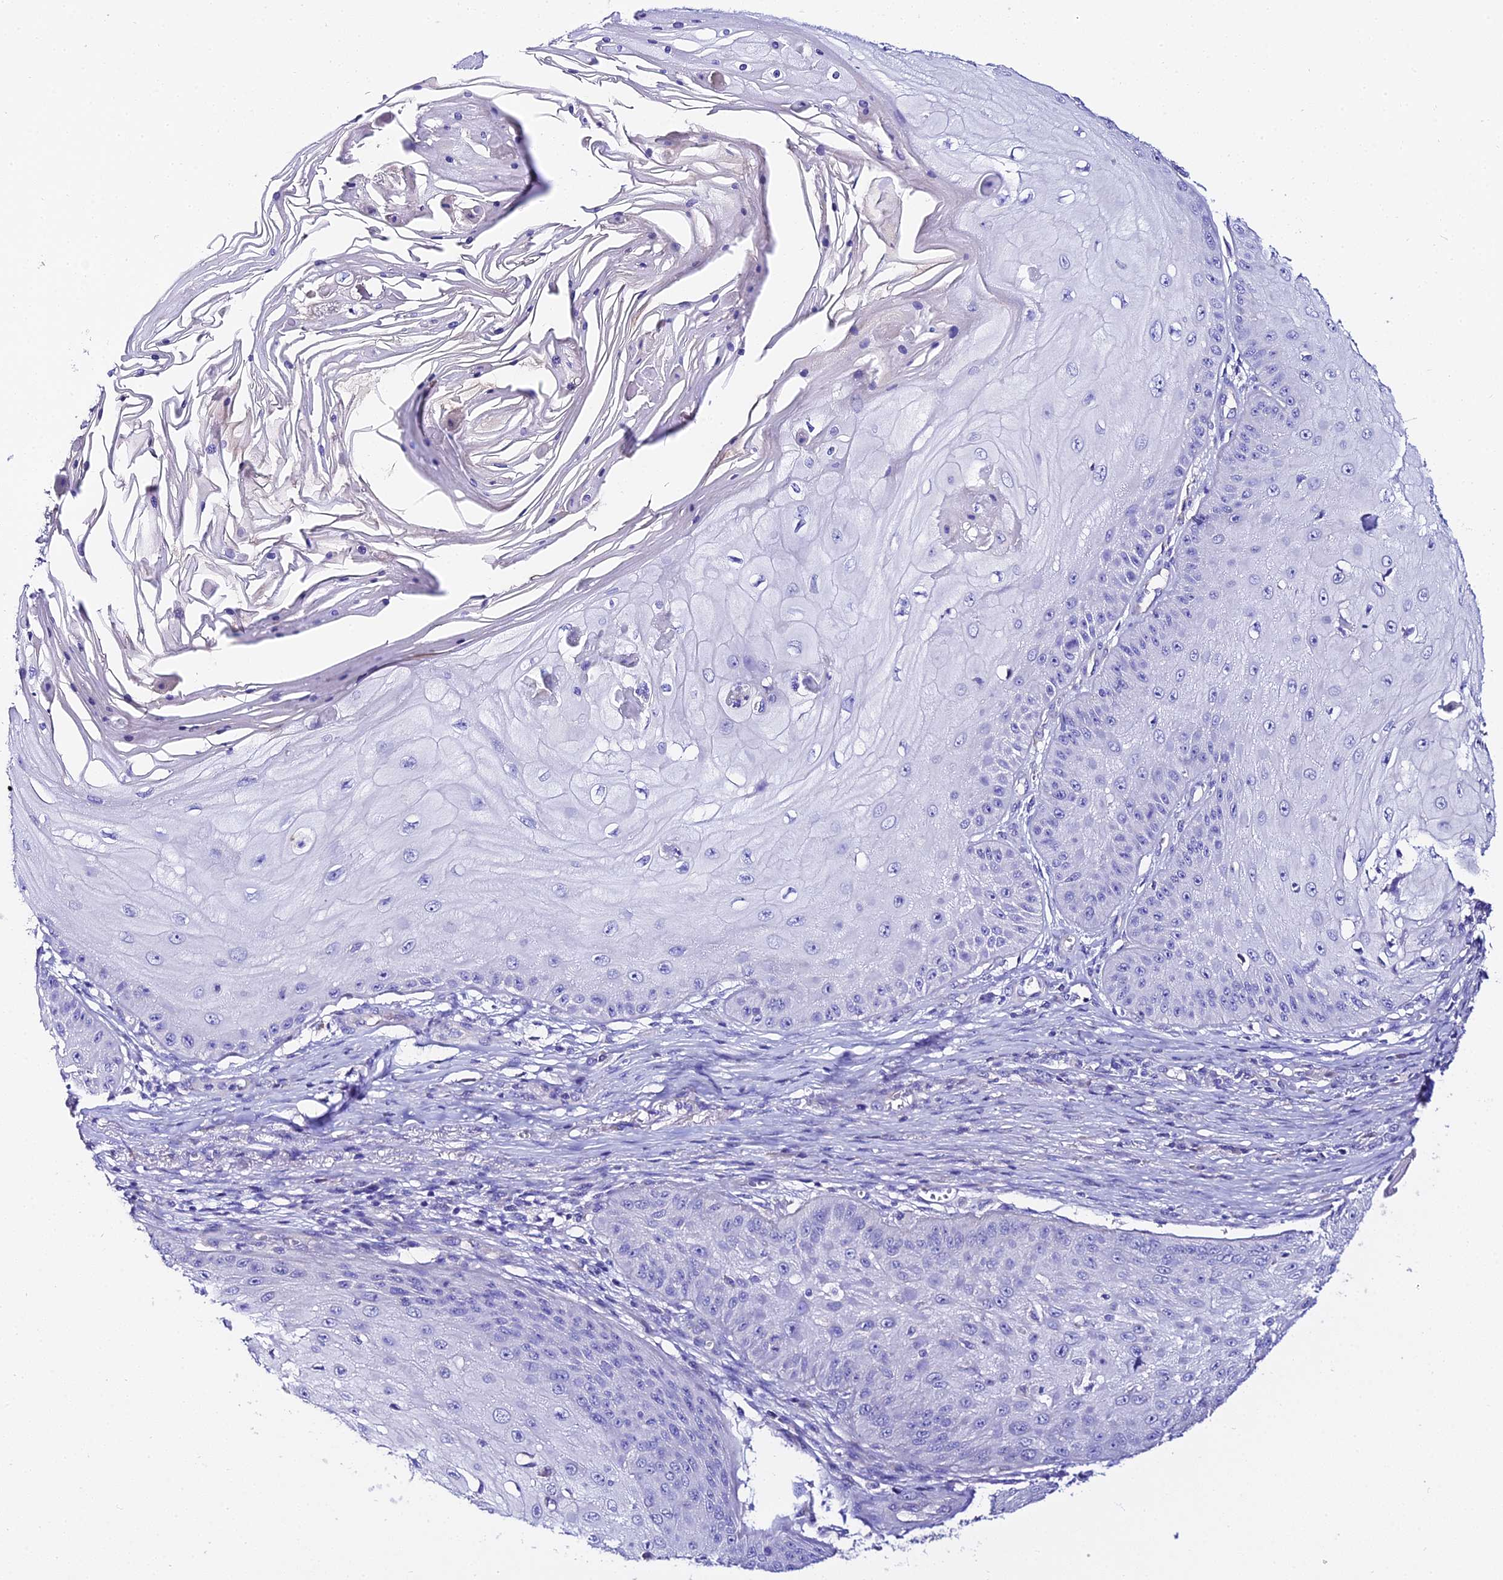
{"staining": {"intensity": "negative", "quantity": "none", "location": "none"}, "tissue": "skin cancer", "cell_type": "Tumor cells", "image_type": "cancer", "snomed": [{"axis": "morphology", "description": "Squamous cell carcinoma, NOS"}, {"axis": "topography", "description": "Skin"}], "caption": "This micrograph is of skin cancer stained with immunohistochemistry to label a protein in brown with the nuclei are counter-stained blue. There is no expression in tumor cells.", "gene": "TMEM117", "patient": {"sex": "male", "age": 70}}